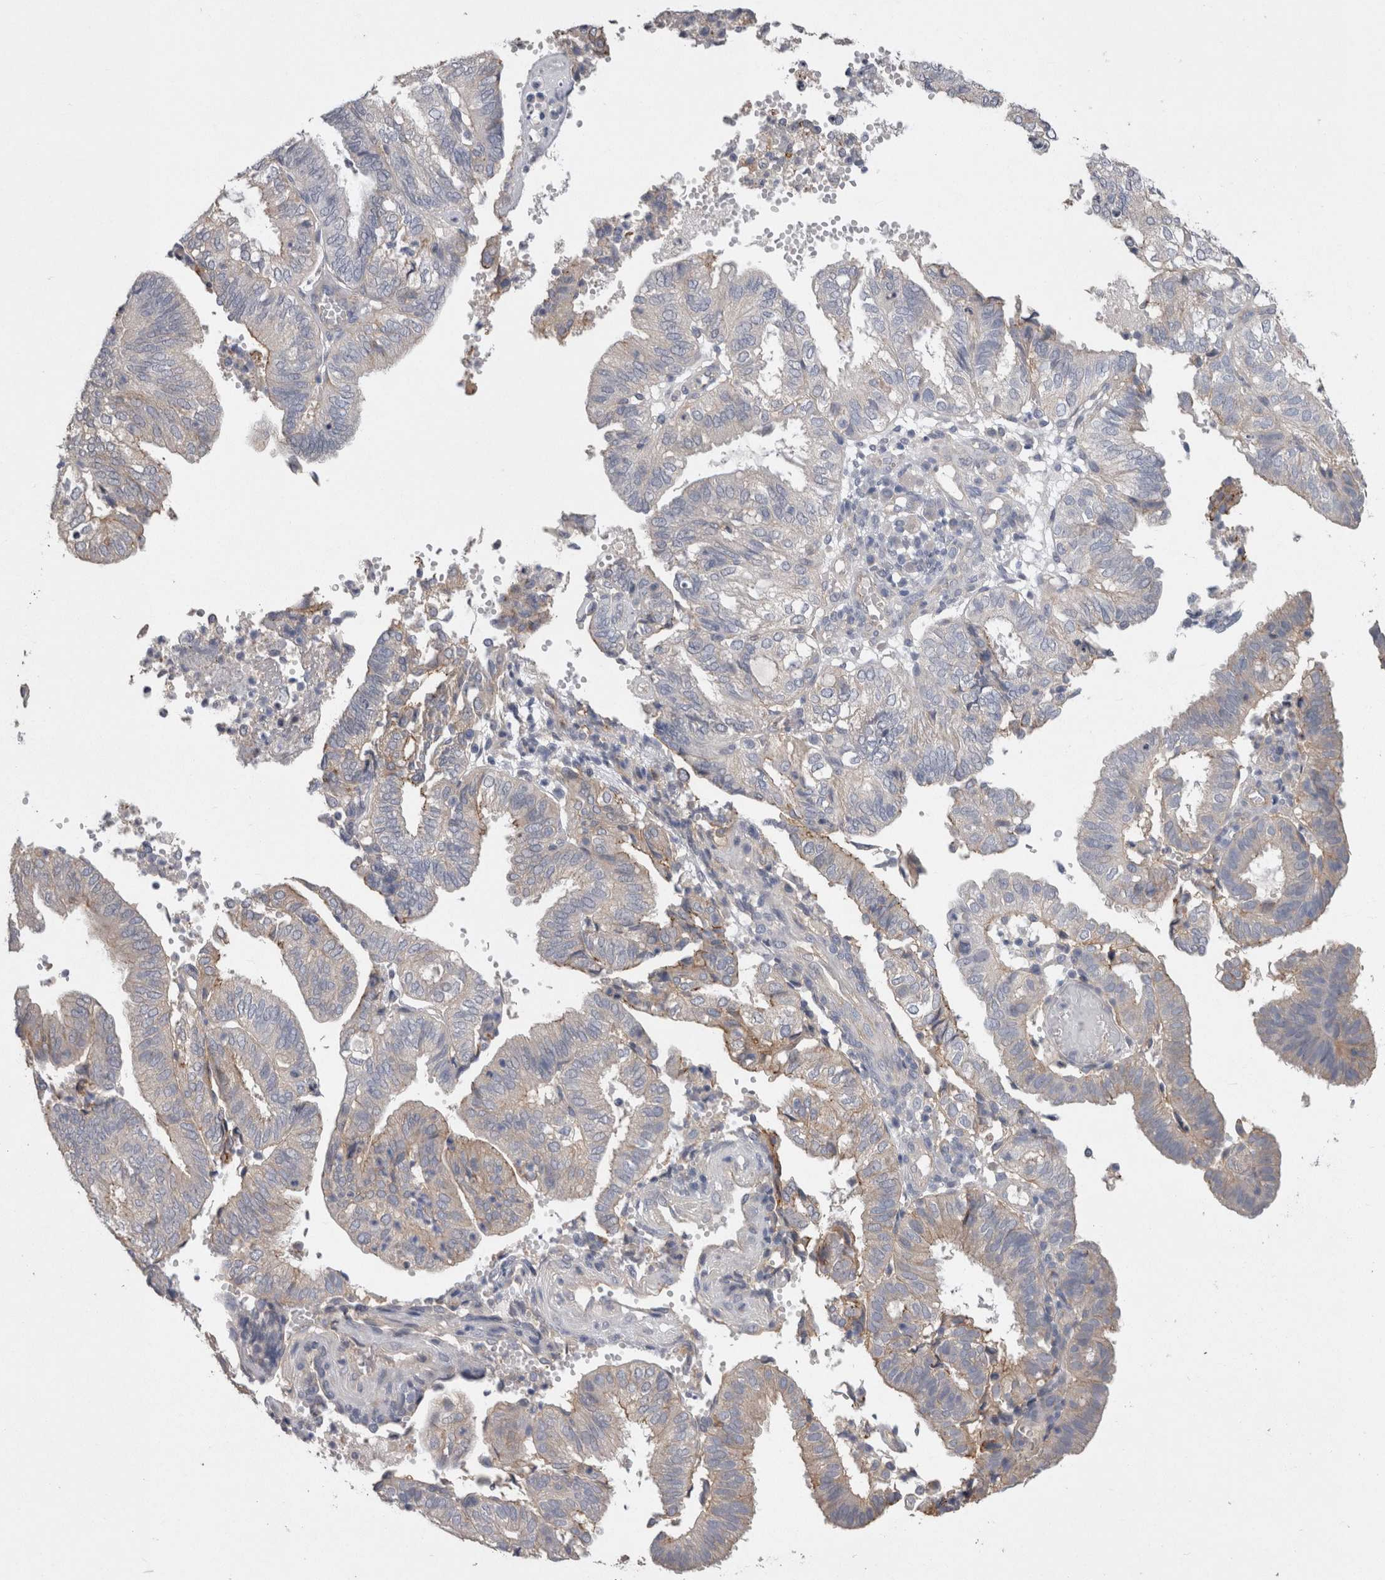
{"staining": {"intensity": "moderate", "quantity": "<25%", "location": "cytoplasmic/membranous"}, "tissue": "endometrial cancer", "cell_type": "Tumor cells", "image_type": "cancer", "snomed": [{"axis": "morphology", "description": "Adenocarcinoma, NOS"}, {"axis": "topography", "description": "Uterus"}], "caption": "Protein analysis of endometrial cancer (adenocarcinoma) tissue exhibits moderate cytoplasmic/membranous staining in approximately <25% of tumor cells.", "gene": "NECTIN2", "patient": {"sex": "female", "age": 60}}